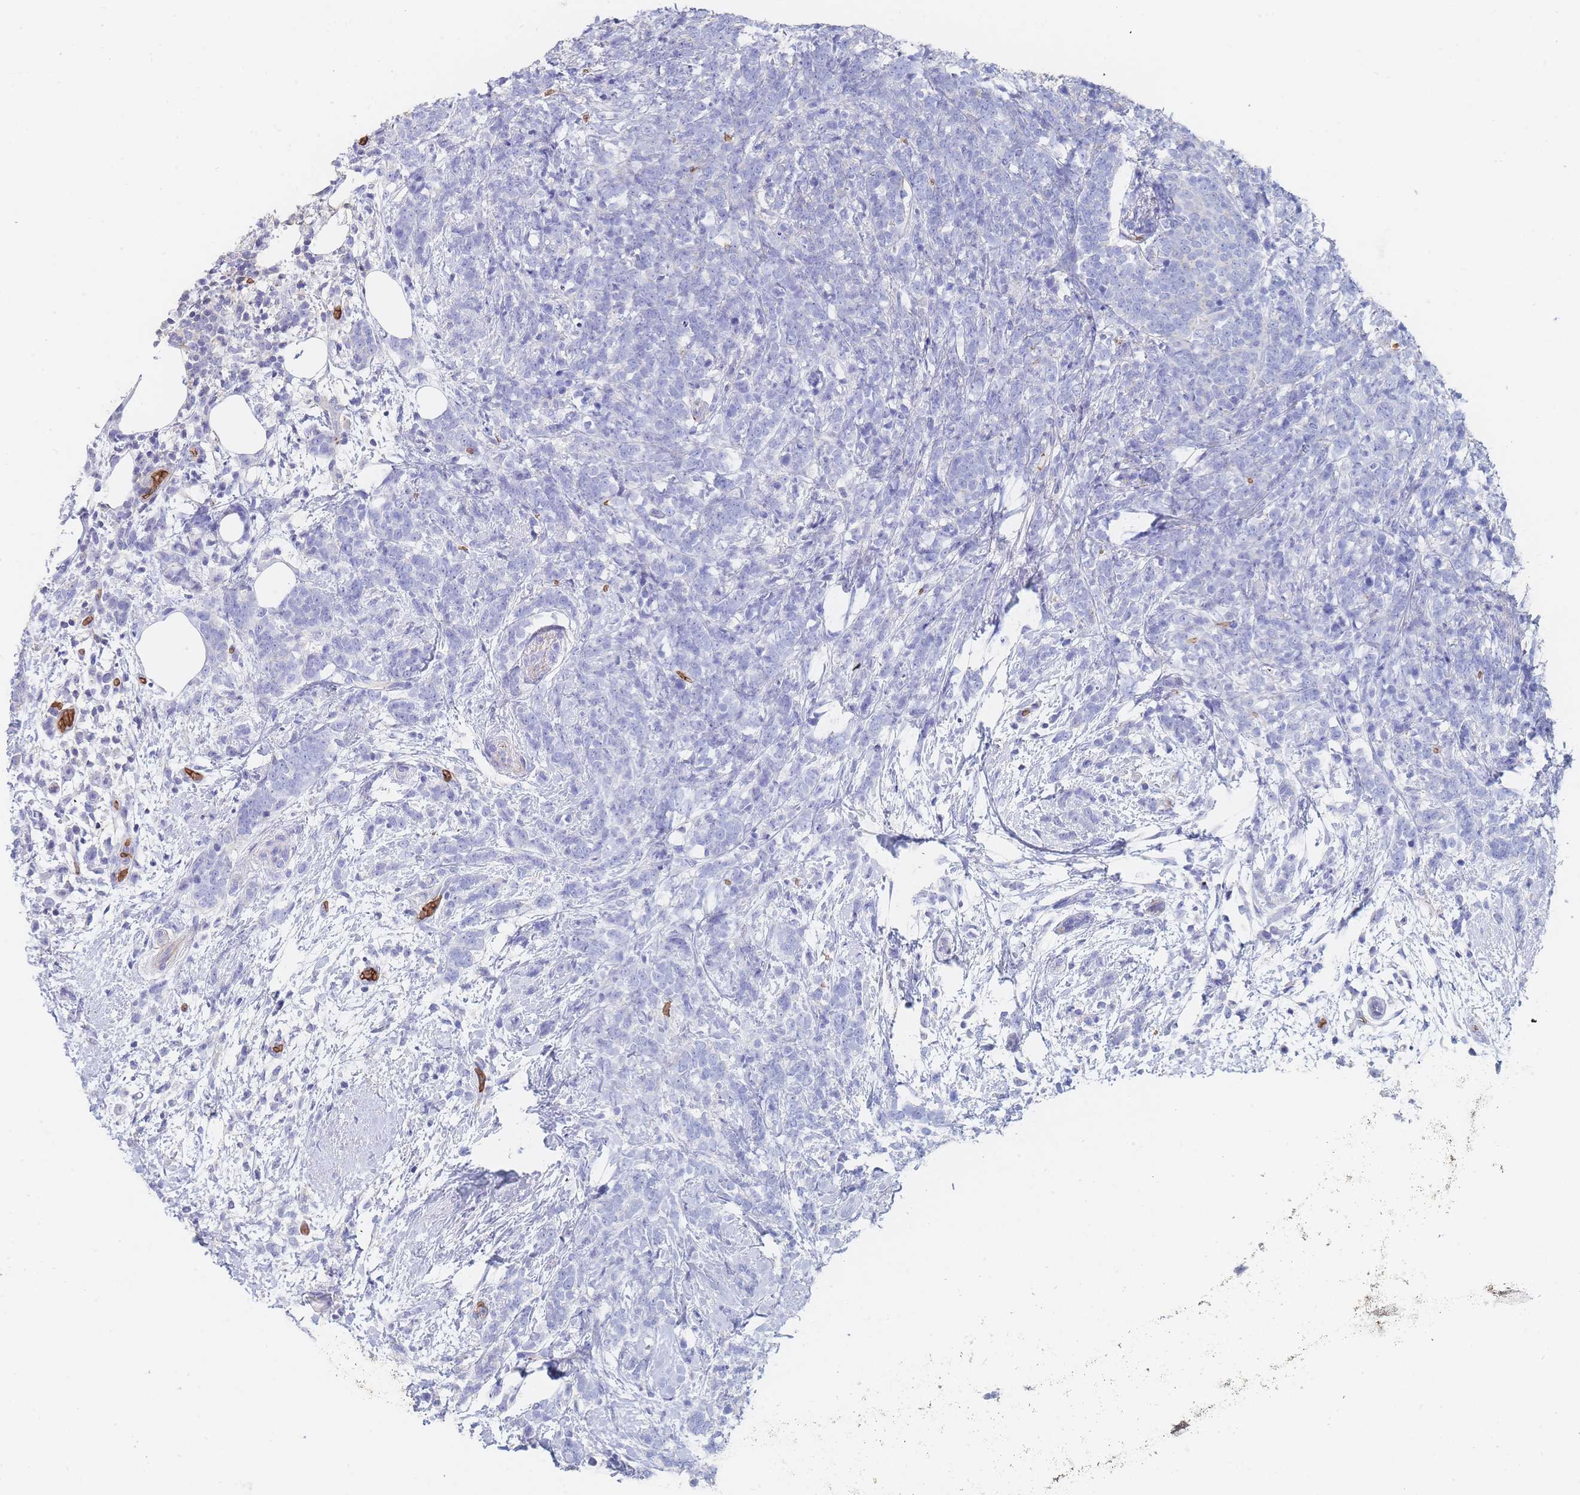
{"staining": {"intensity": "negative", "quantity": "none", "location": "none"}, "tissue": "breast cancer", "cell_type": "Tumor cells", "image_type": "cancer", "snomed": [{"axis": "morphology", "description": "Lobular carcinoma"}, {"axis": "topography", "description": "Breast"}], "caption": "Immunohistochemical staining of breast cancer (lobular carcinoma) exhibits no significant expression in tumor cells. (DAB IHC visualized using brightfield microscopy, high magnification).", "gene": "SLC2A1", "patient": {"sex": "female", "age": 58}}